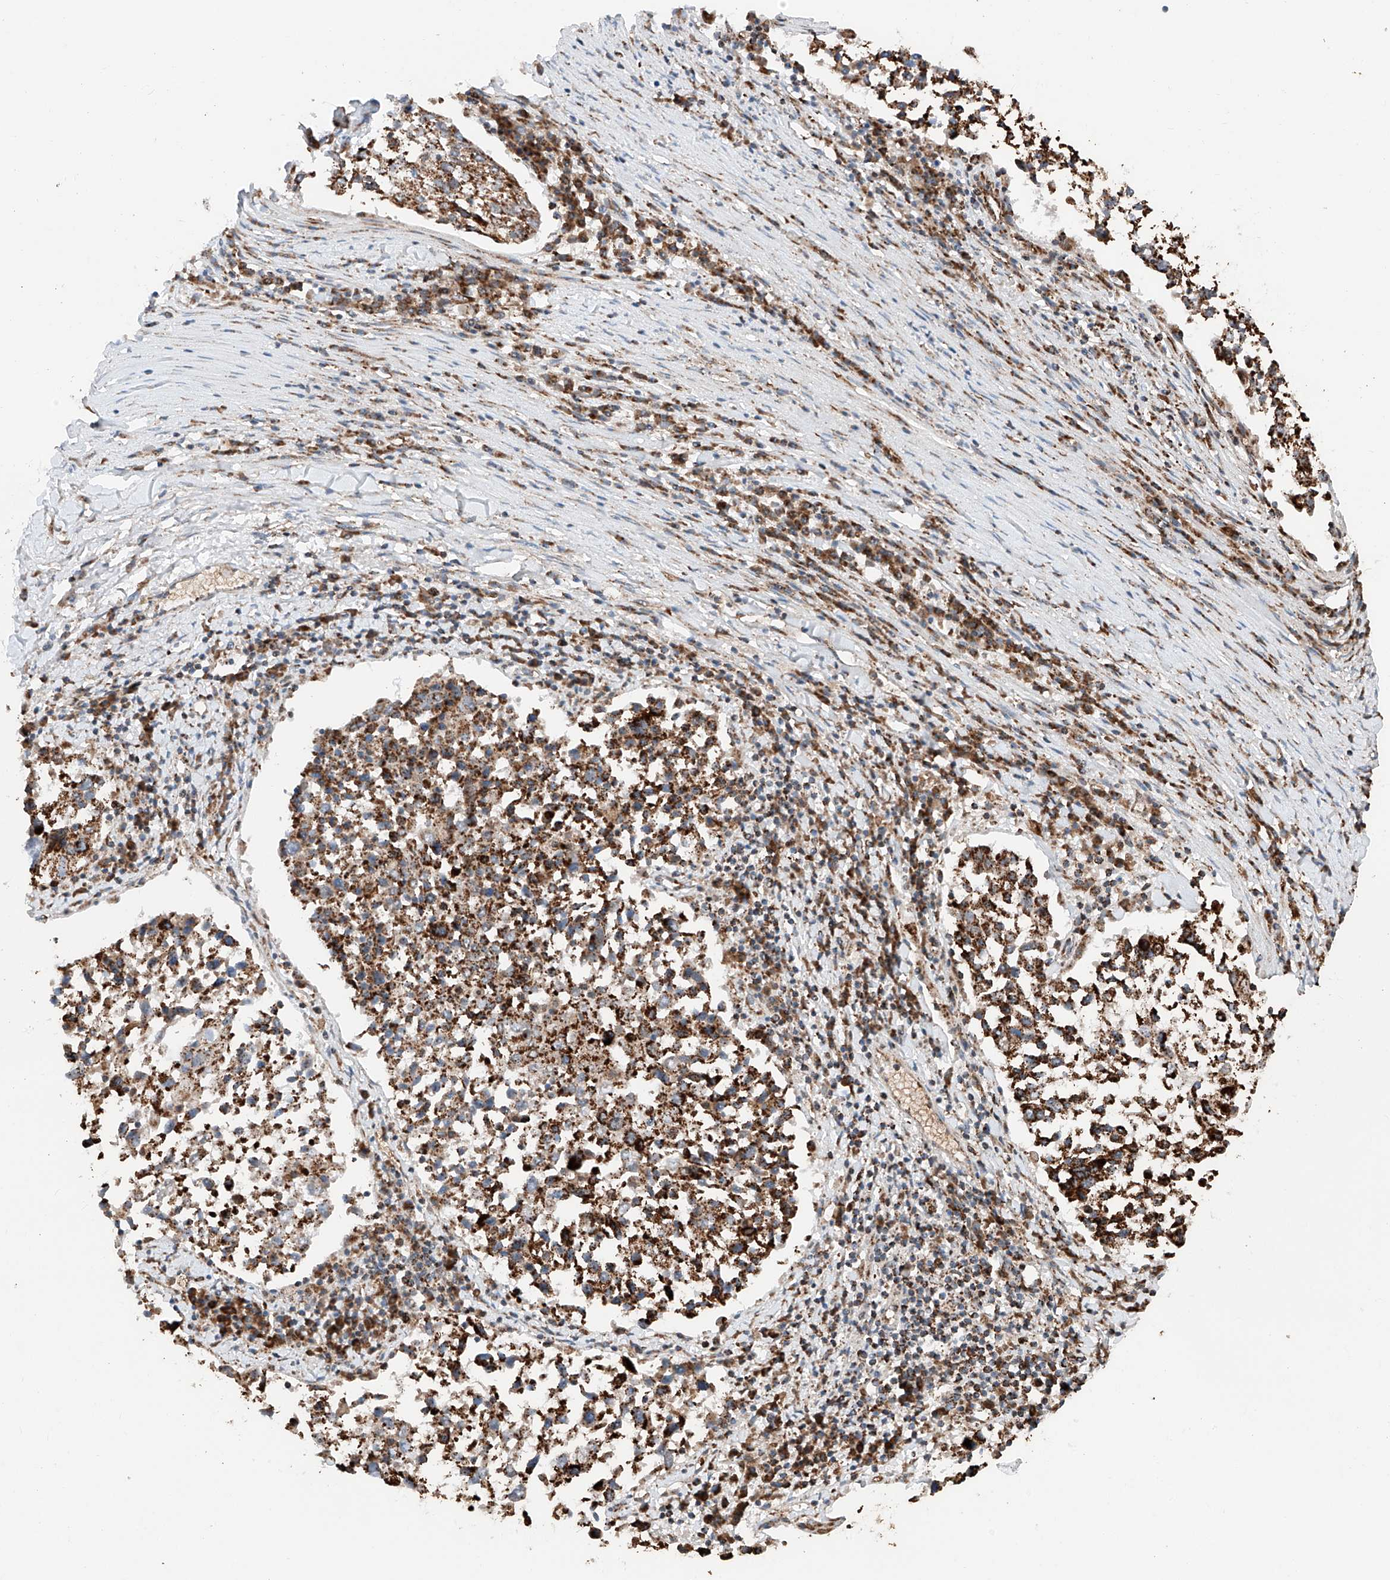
{"staining": {"intensity": "strong", "quantity": ">75%", "location": "cytoplasmic/membranous"}, "tissue": "lung cancer", "cell_type": "Tumor cells", "image_type": "cancer", "snomed": [{"axis": "morphology", "description": "Squamous cell carcinoma, NOS"}, {"axis": "topography", "description": "Lung"}], "caption": "Squamous cell carcinoma (lung) stained for a protein exhibits strong cytoplasmic/membranous positivity in tumor cells.", "gene": "ZSCAN29", "patient": {"sex": "male", "age": 65}}